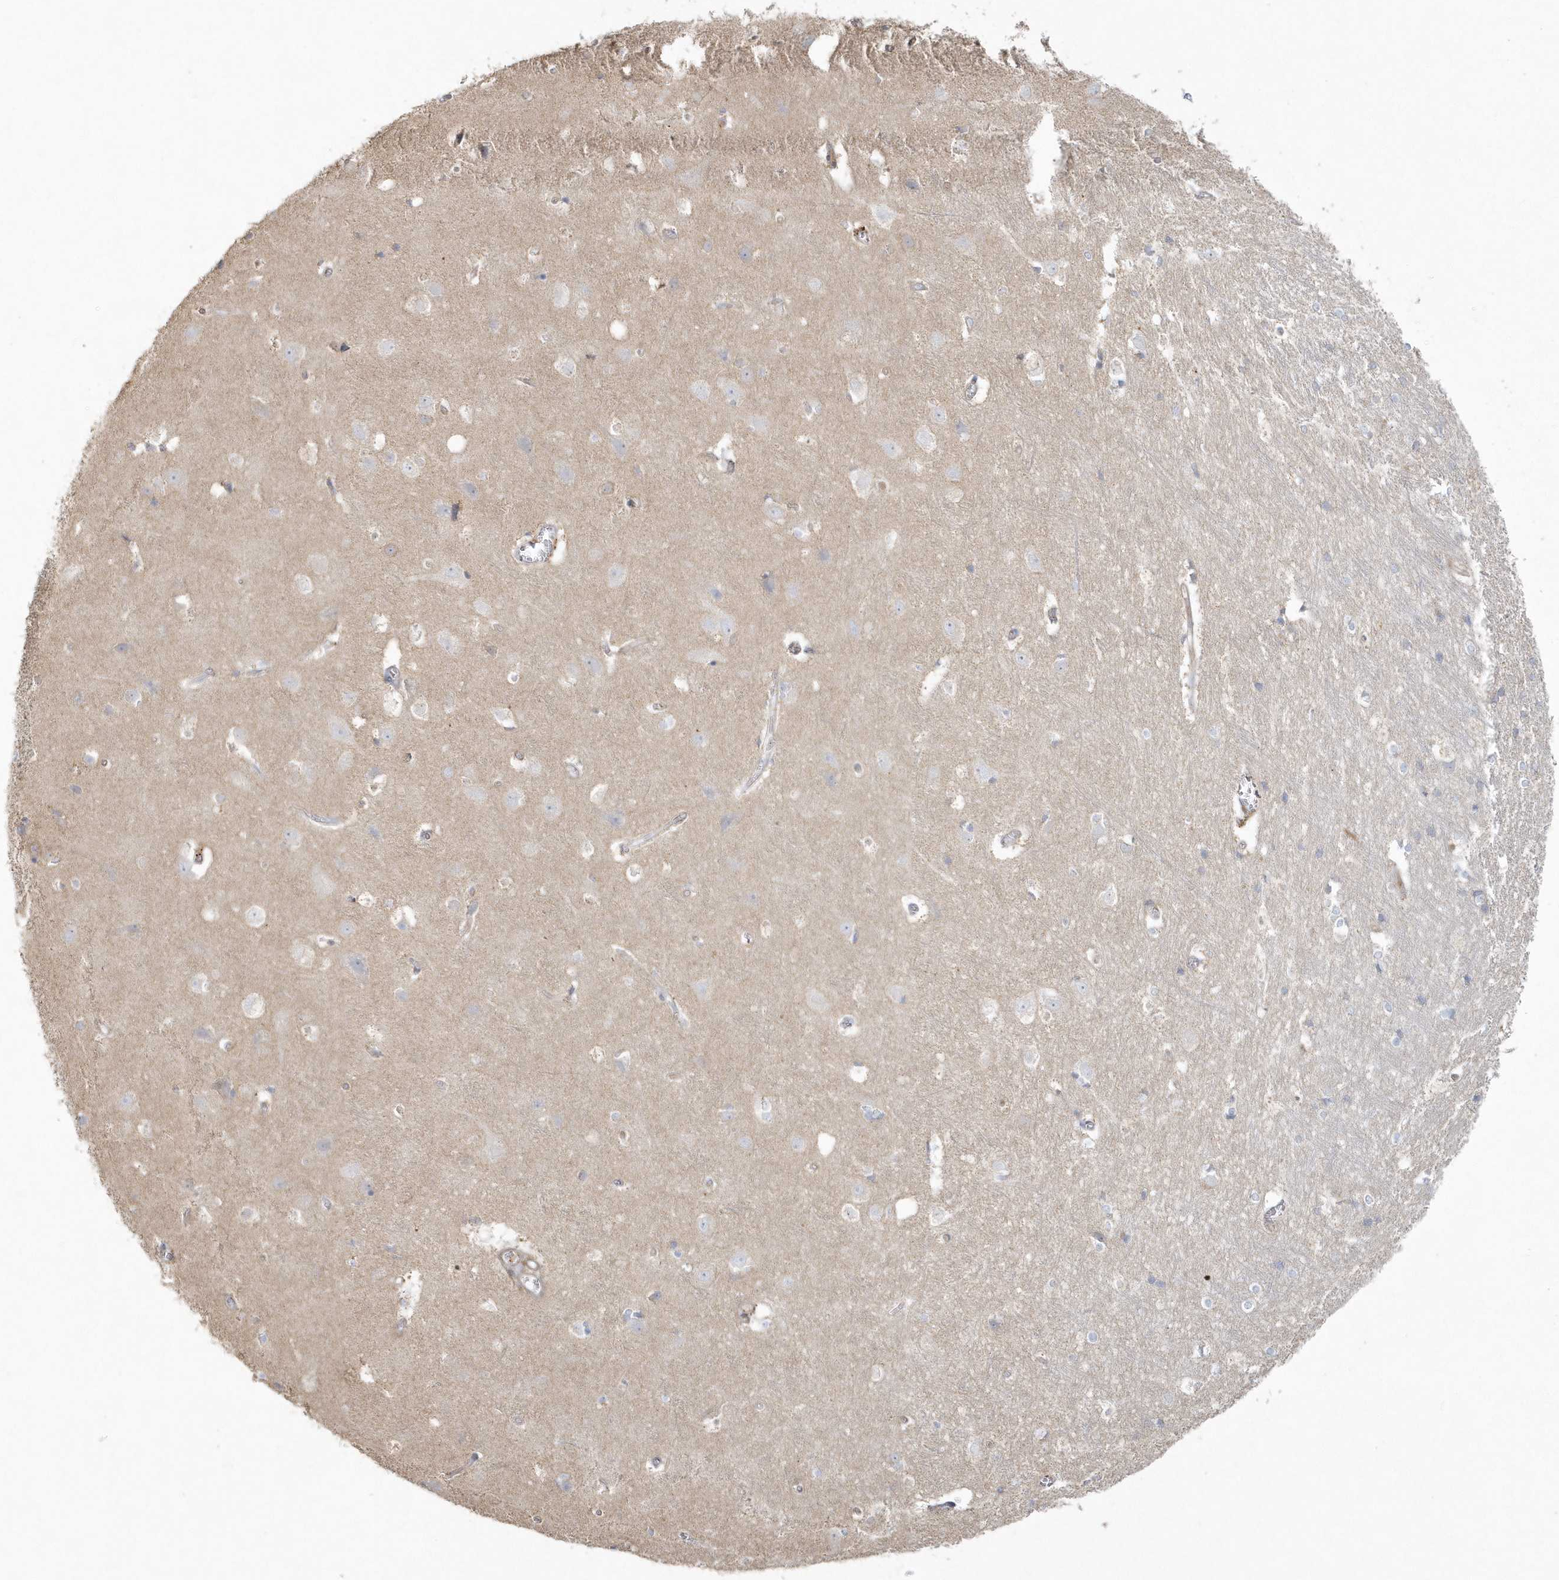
{"staining": {"intensity": "weak", "quantity": ">75%", "location": "cytoplasmic/membranous"}, "tissue": "cerebral cortex", "cell_type": "Endothelial cells", "image_type": "normal", "snomed": [{"axis": "morphology", "description": "Normal tissue, NOS"}, {"axis": "topography", "description": "Cerebral cortex"}], "caption": "Protein staining reveals weak cytoplasmic/membranous expression in approximately >75% of endothelial cells in unremarkable cerebral cortex.", "gene": "BLTP3A", "patient": {"sex": "male", "age": 54}}